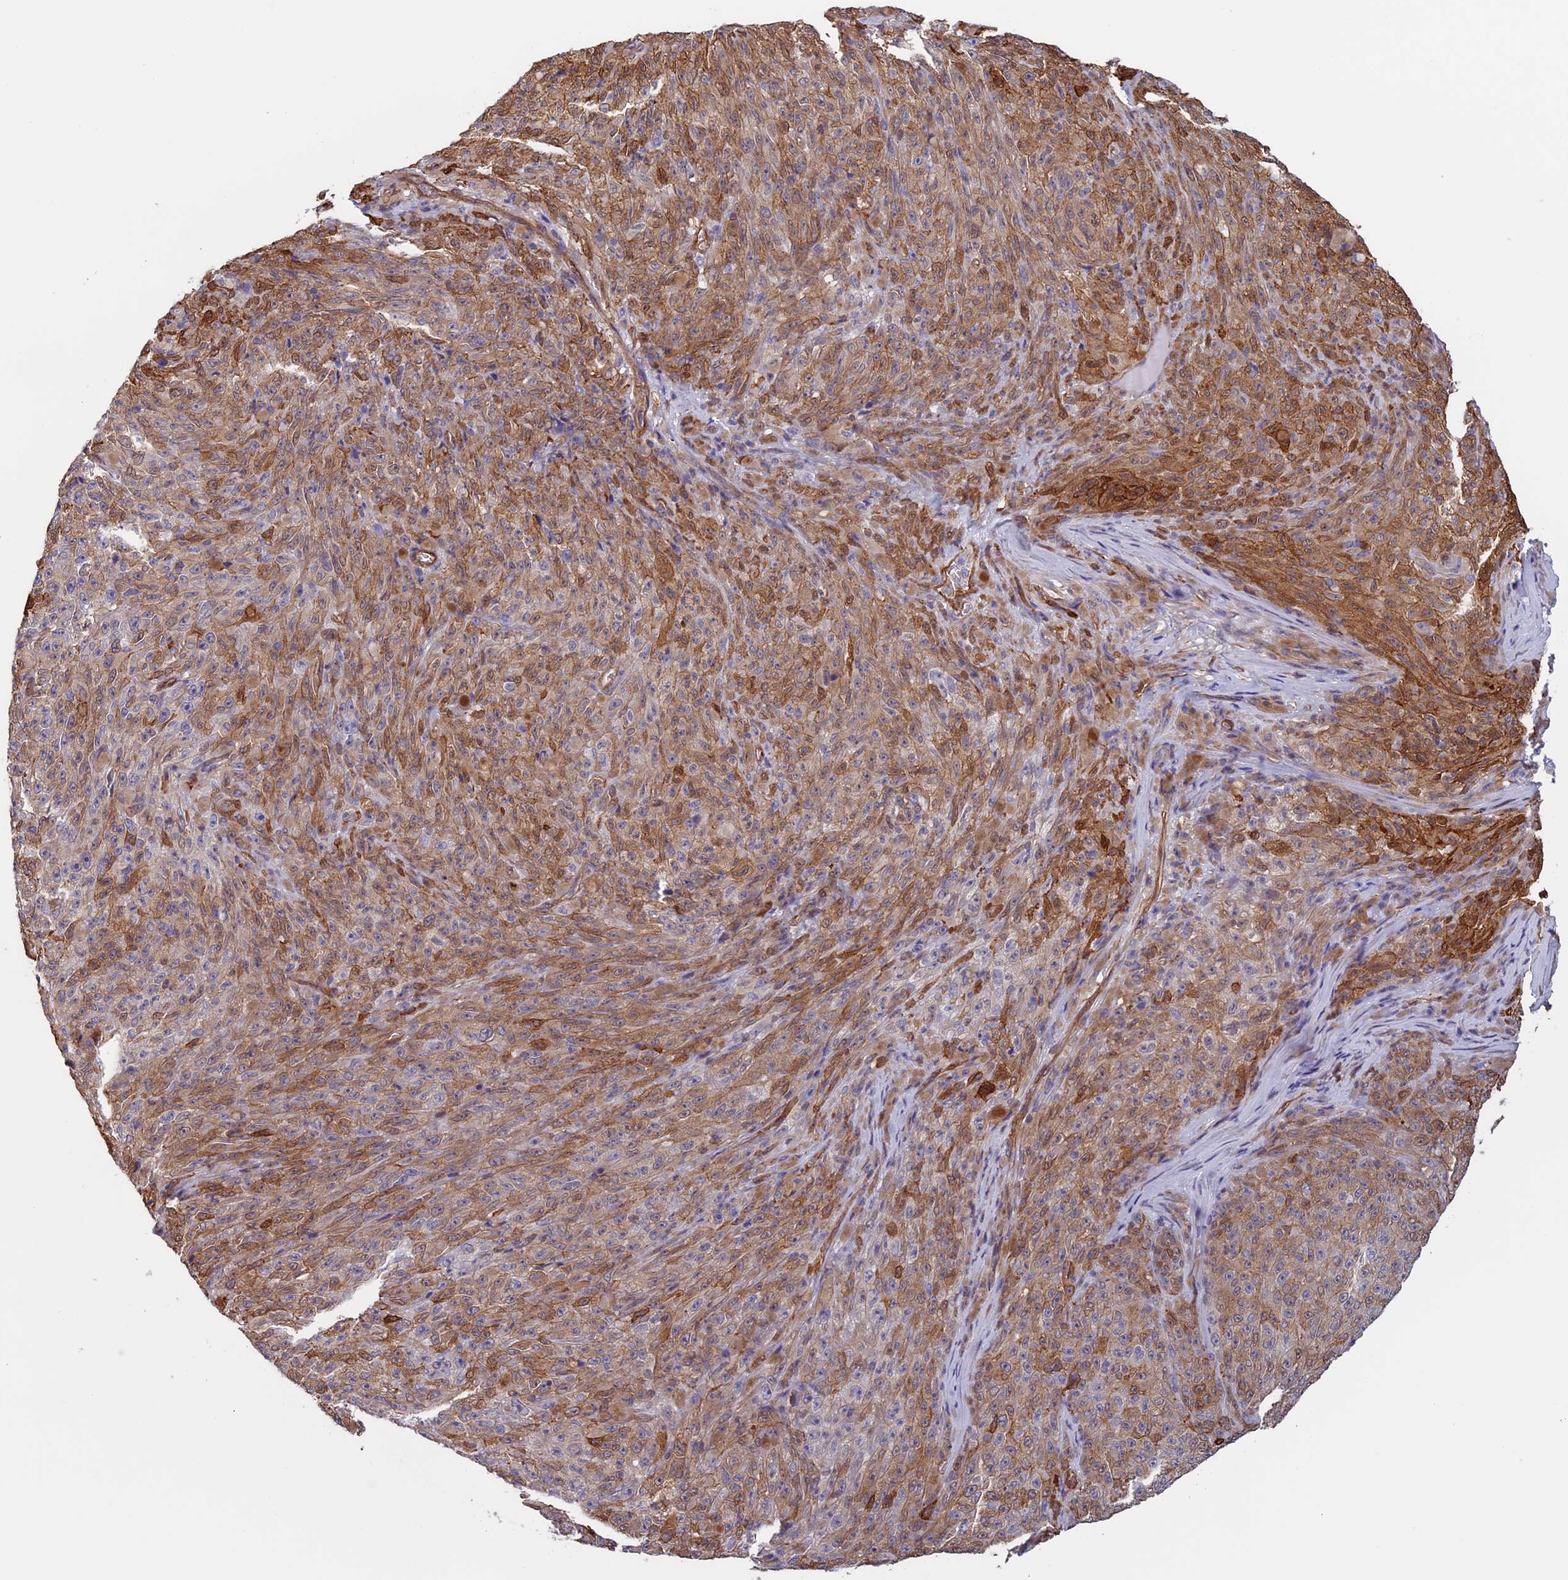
{"staining": {"intensity": "moderate", "quantity": ">75%", "location": "cytoplasmic/membranous"}, "tissue": "melanoma", "cell_type": "Tumor cells", "image_type": "cancer", "snomed": [{"axis": "morphology", "description": "Malignant melanoma, NOS"}, {"axis": "topography", "description": "Skin"}], "caption": "Protein expression analysis of melanoma exhibits moderate cytoplasmic/membranous staining in approximately >75% of tumor cells.", "gene": "ANGPTL2", "patient": {"sex": "female", "age": 82}}